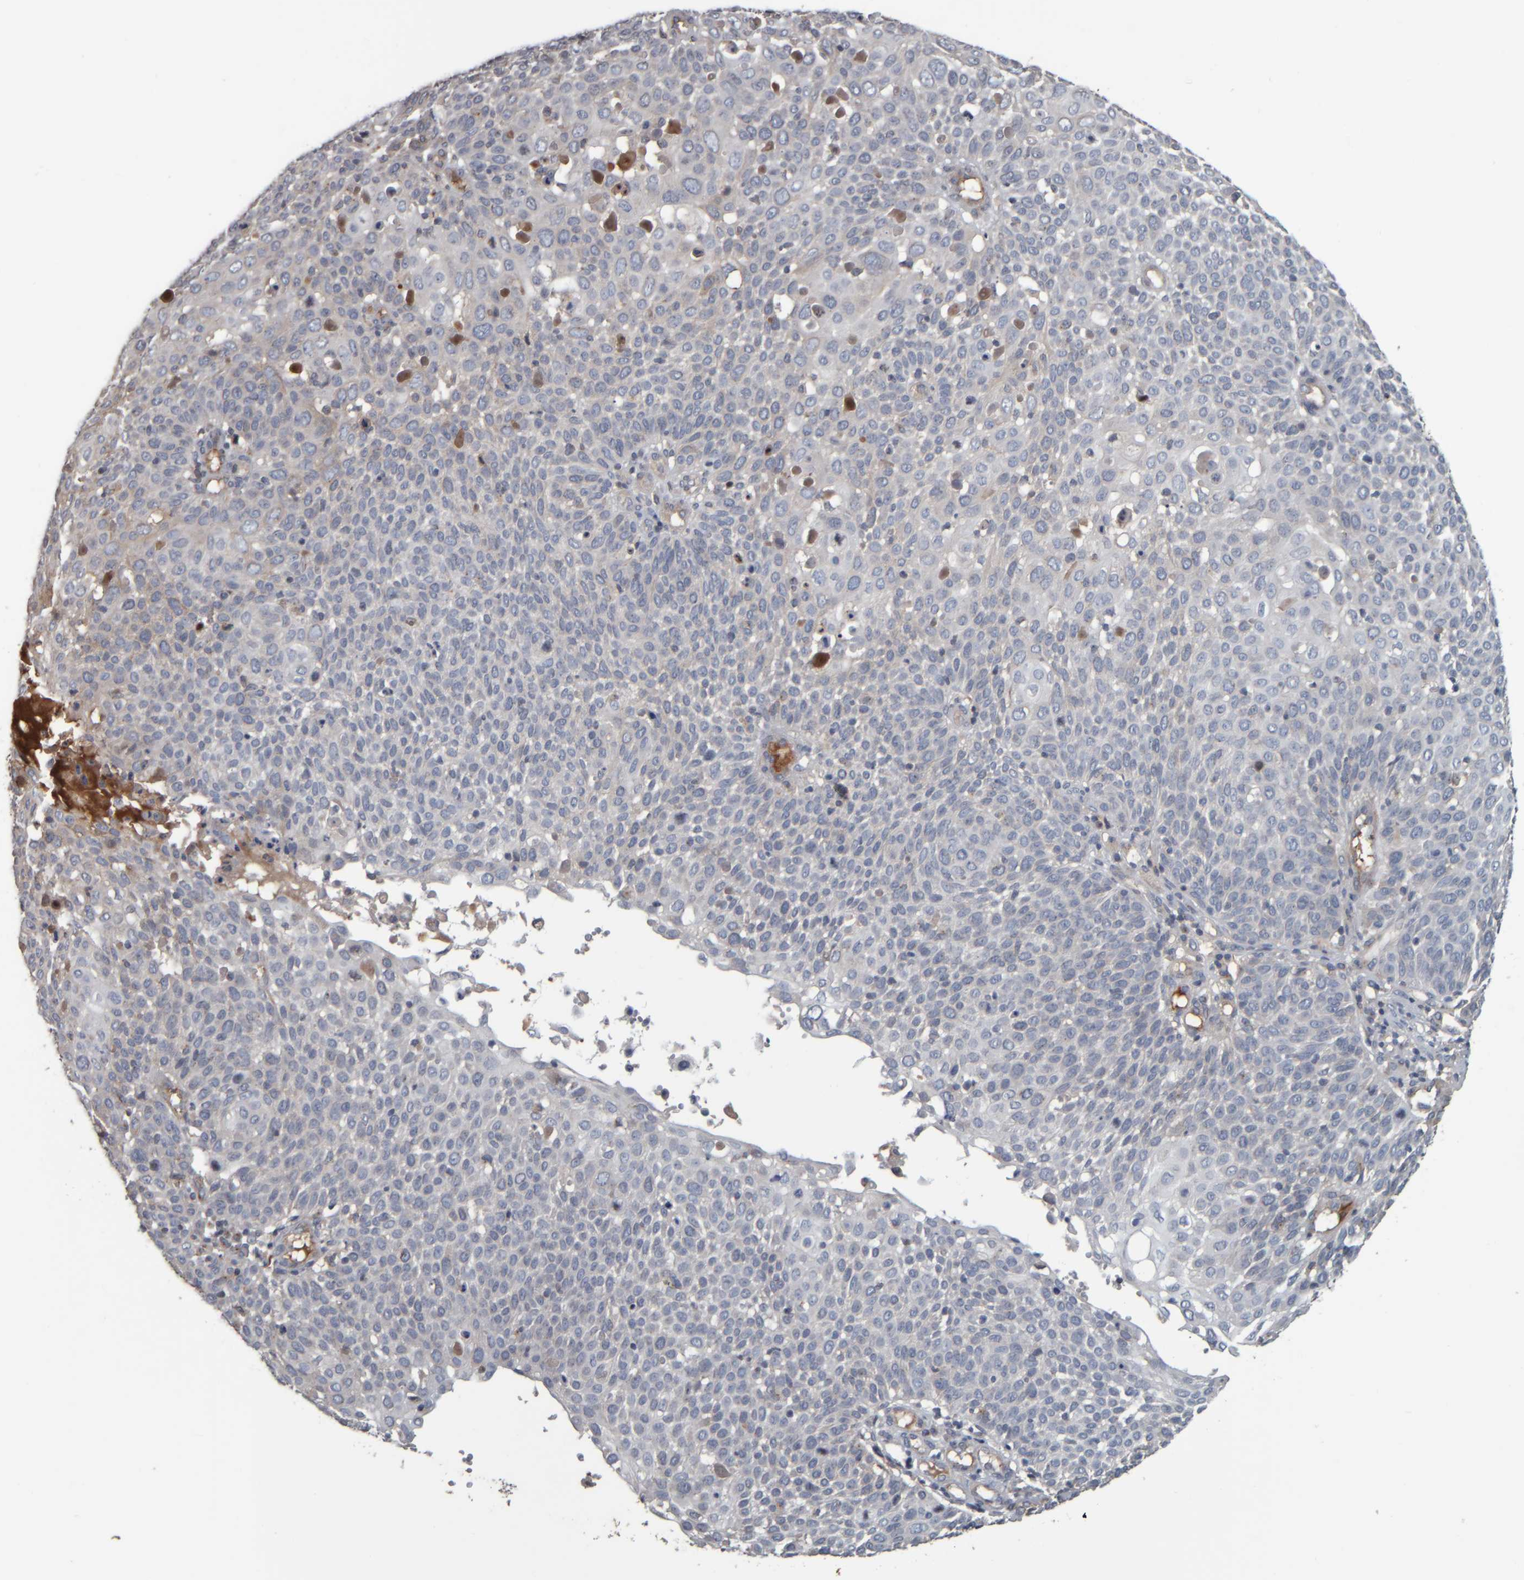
{"staining": {"intensity": "negative", "quantity": "none", "location": "none"}, "tissue": "cervical cancer", "cell_type": "Tumor cells", "image_type": "cancer", "snomed": [{"axis": "morphology", "description": "Squamous cell carcinoma, NOS"}, {"axis": "topography", "description": "Cervix"}], "caption": "Human cervical cancer (squamous cell carcinoma) stained for a protein using IHC reveals no staining in tumor cells.", "gene": "CAVIN4", "patient": {"sex": "female", "age": 74}}